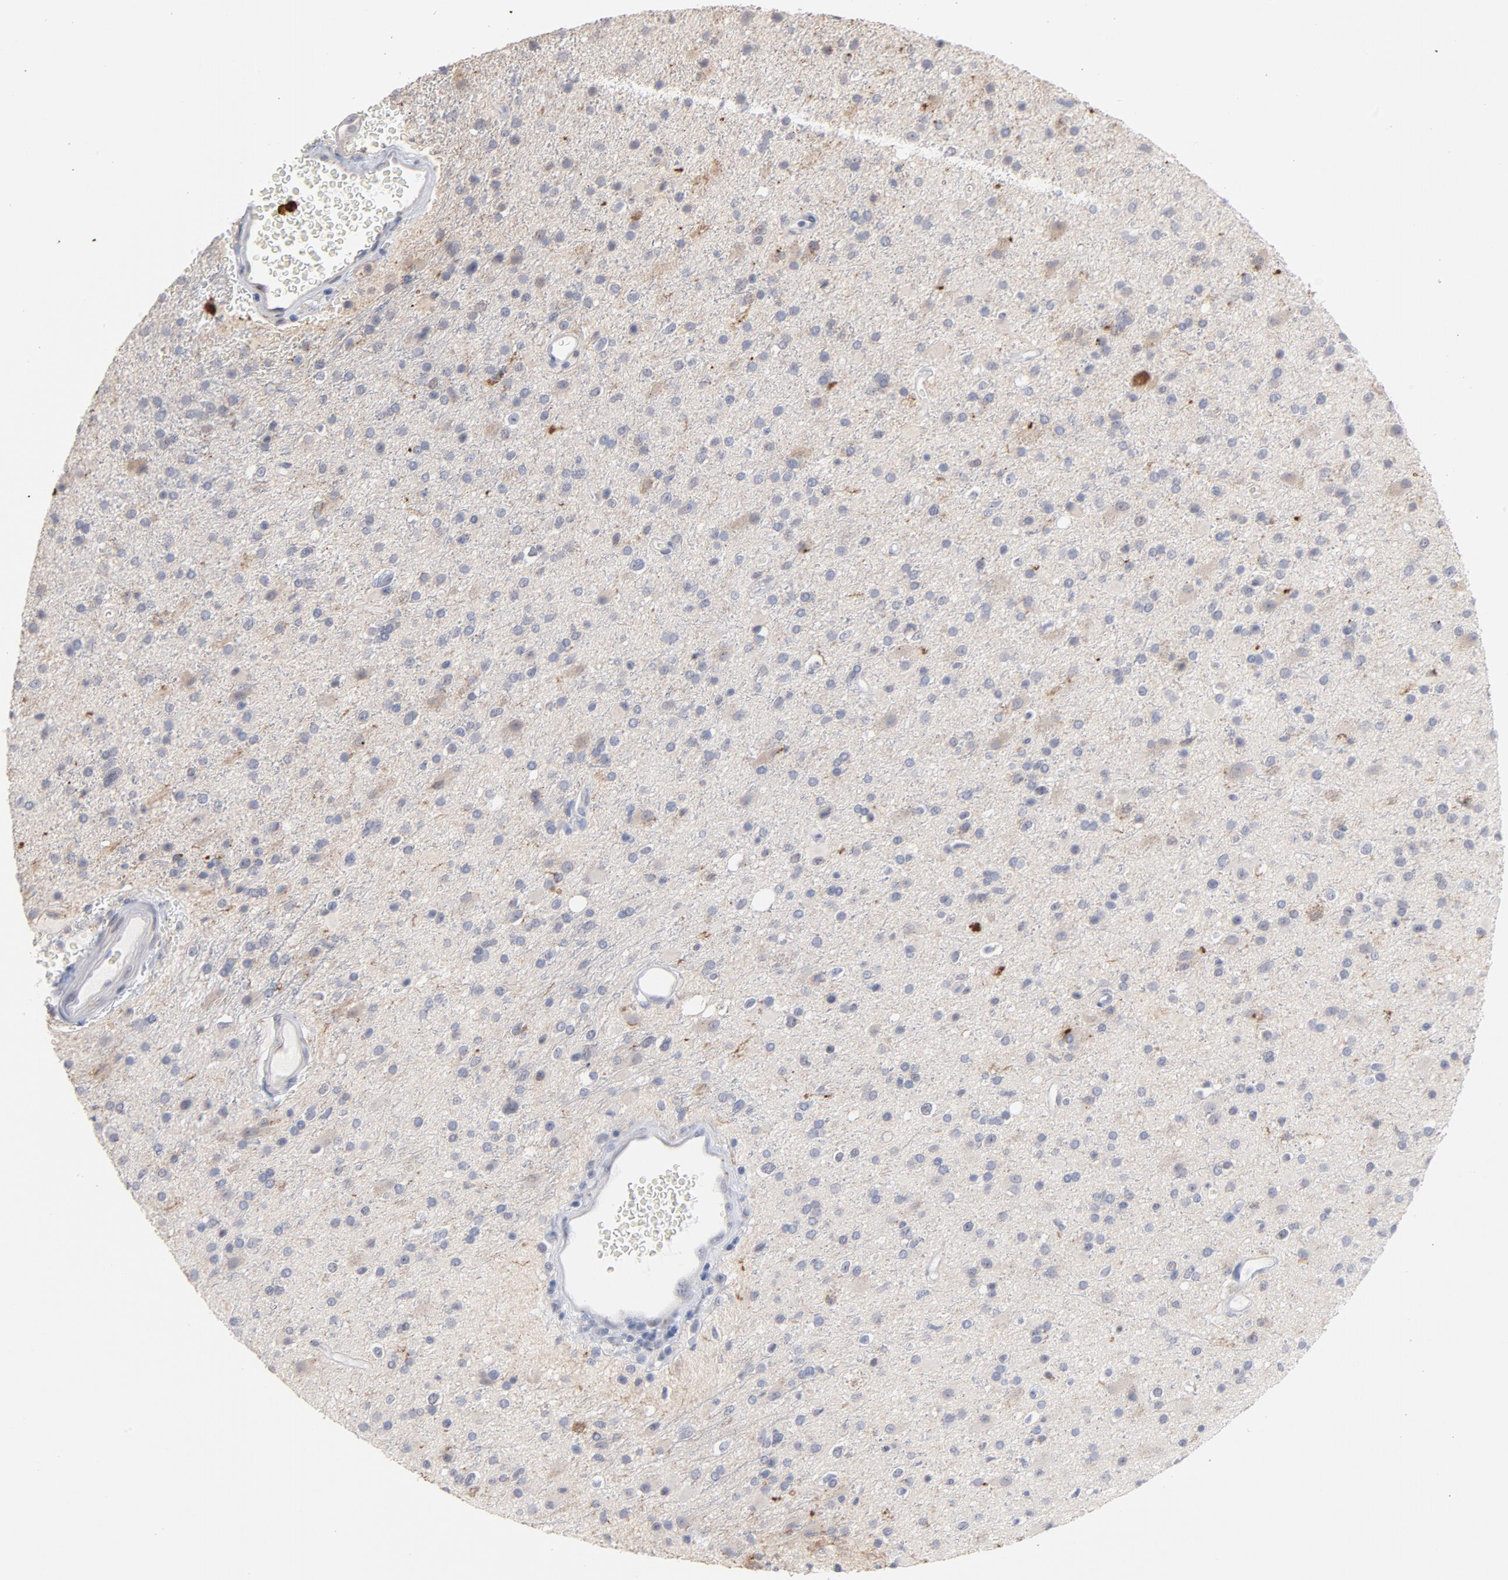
{"staining": {"intensity": "weak", "quantity": "<25%", "location": "cytoplasmic/membranous"}, "tissue": "glioma", "cell_type": "Tumor cells", "image_type": "cancer", "snomed": [{"axis": "morphology", "description": "Glioma, malignant, High grade"}, {"axis": "topography", "description": "Brain"}], "caption": "Immunohistochemistry (IHC) image of human high-grade glioma (malignant) stained for a protein (brown), which shows no positivity in tumor cells.", "gene": "PNMA1", "patient": {"sex": "male", "age": 33}}